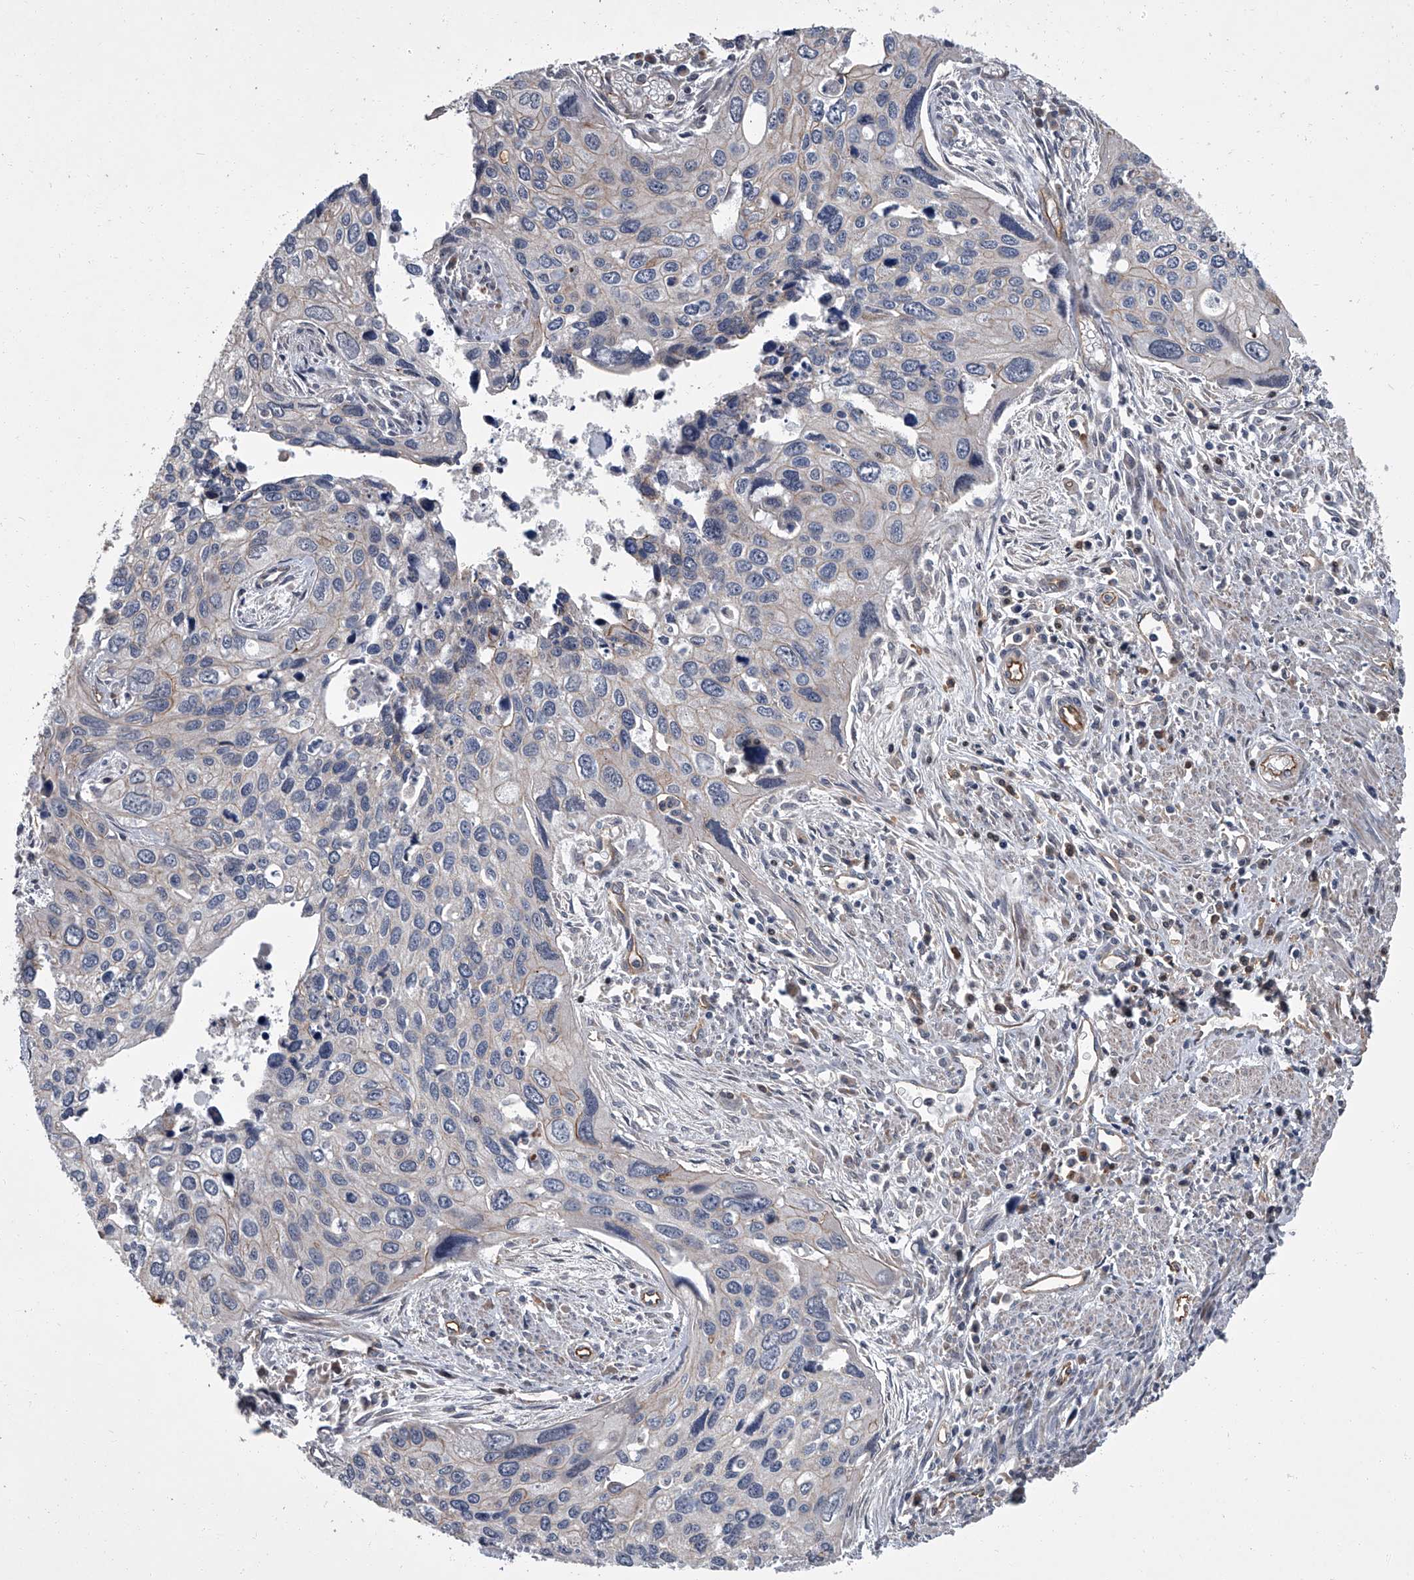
{"staining": {"intensity": "negative", "quantity": "none", "location": "none"}, "tissue": "cervical cancer", "cell_type": "Tumor cells", "image_type": "cancer", "snomed": [{"axis": "morphology", "description": "Squamous cell carcinoma, NOS"}, {"axis": "topography", "description": "Cervix"}], "caption": "Protein analysis of cervical cancer shows no significant positivity in tumor cells.", "gene": "SIRT4", "patient": {"sex": "female", "age": 55}}